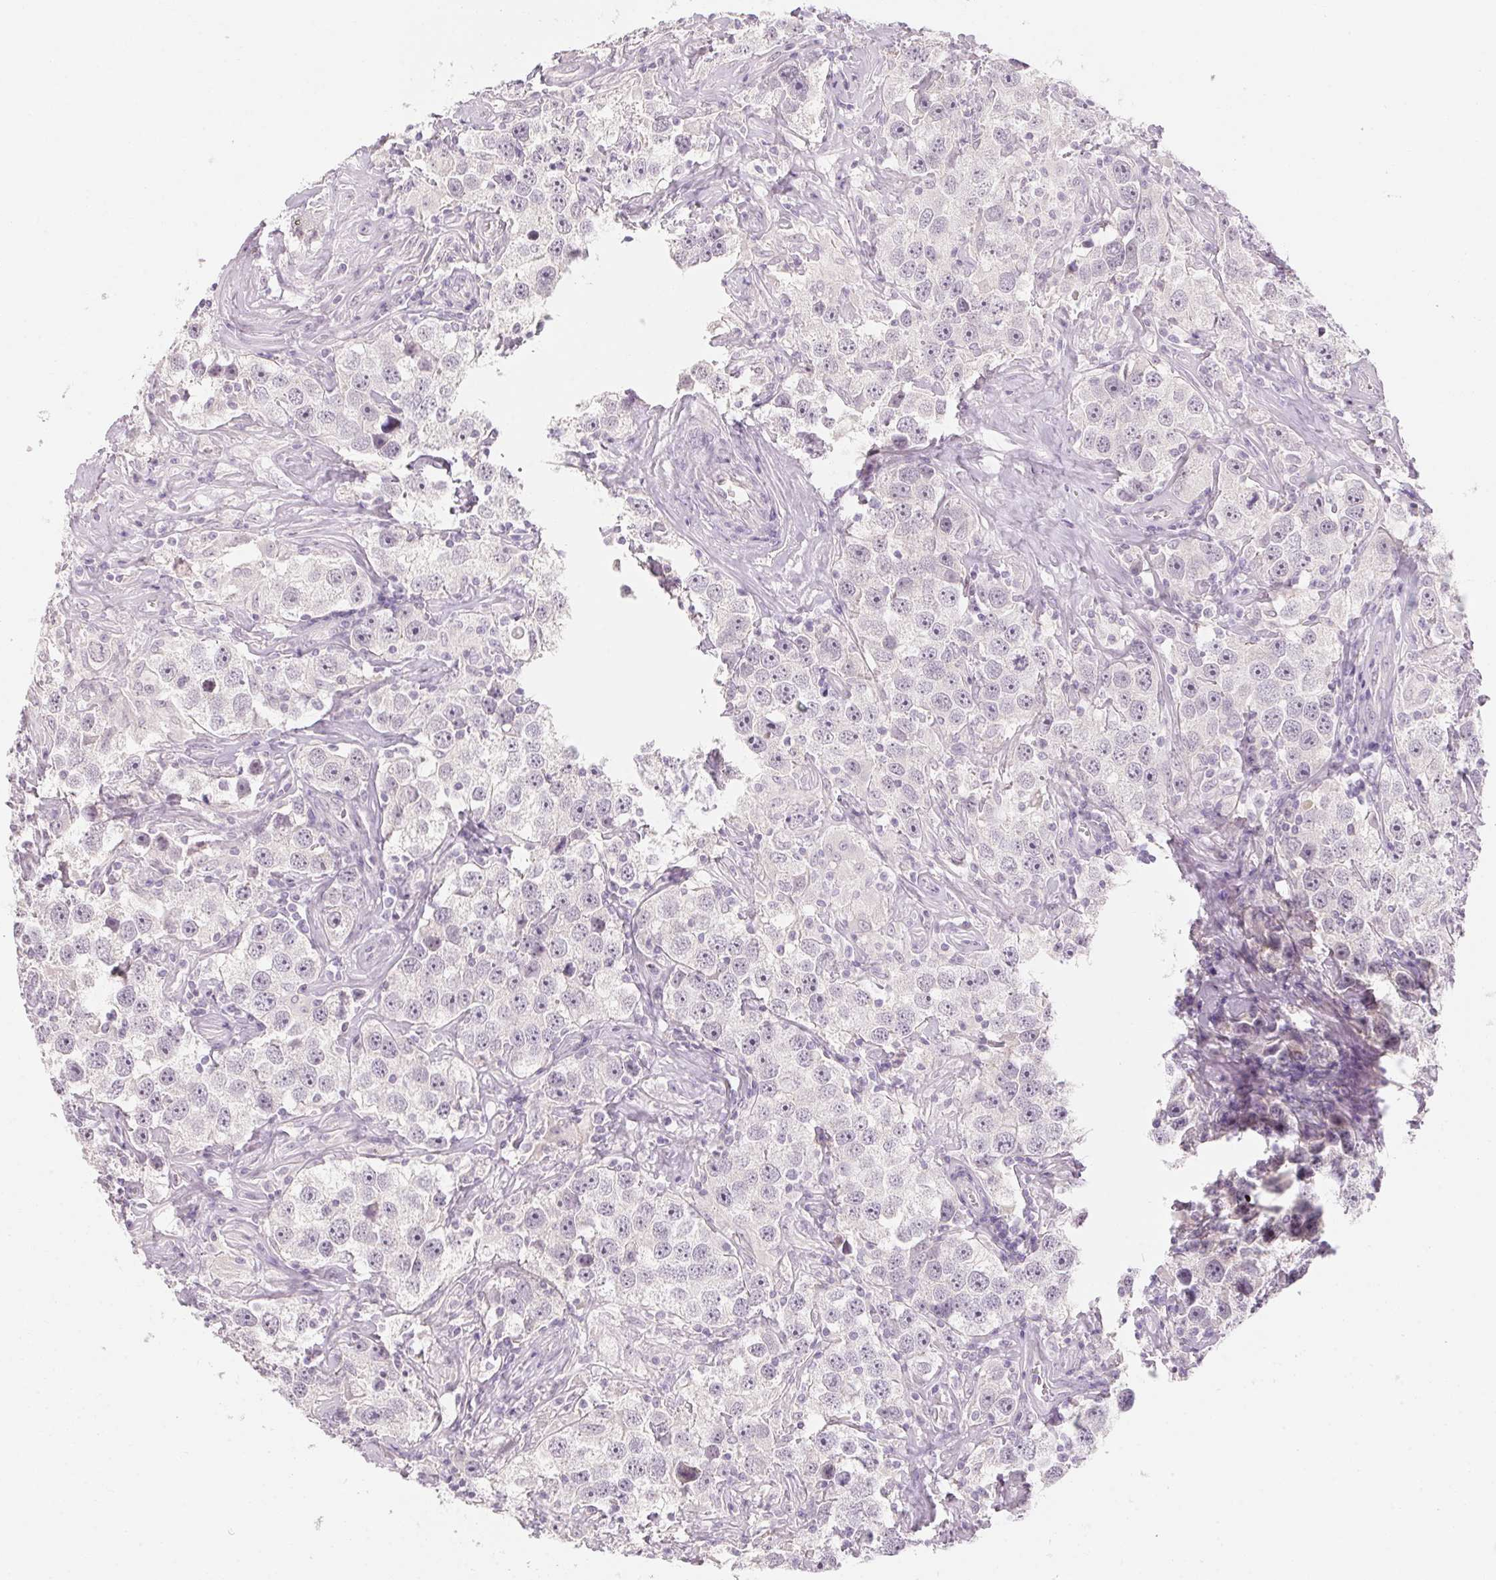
{"staining": {"intensity": "negative", "quantity": "none", "location": "none"}, "tissue": "testis cancer", "cell_type": "Tumor cells", "image_type": "cancer", "snomed": [{"axis": "morphology", "description": "Seminoma, NOS"}, {"axis": "topography", "description": "Testis"}], "caption": "Tumor cells show no significant protein positivity in testis seminoma.", "gene": "CAPZA3", "patient": {"sex": "male", "age": 49}}